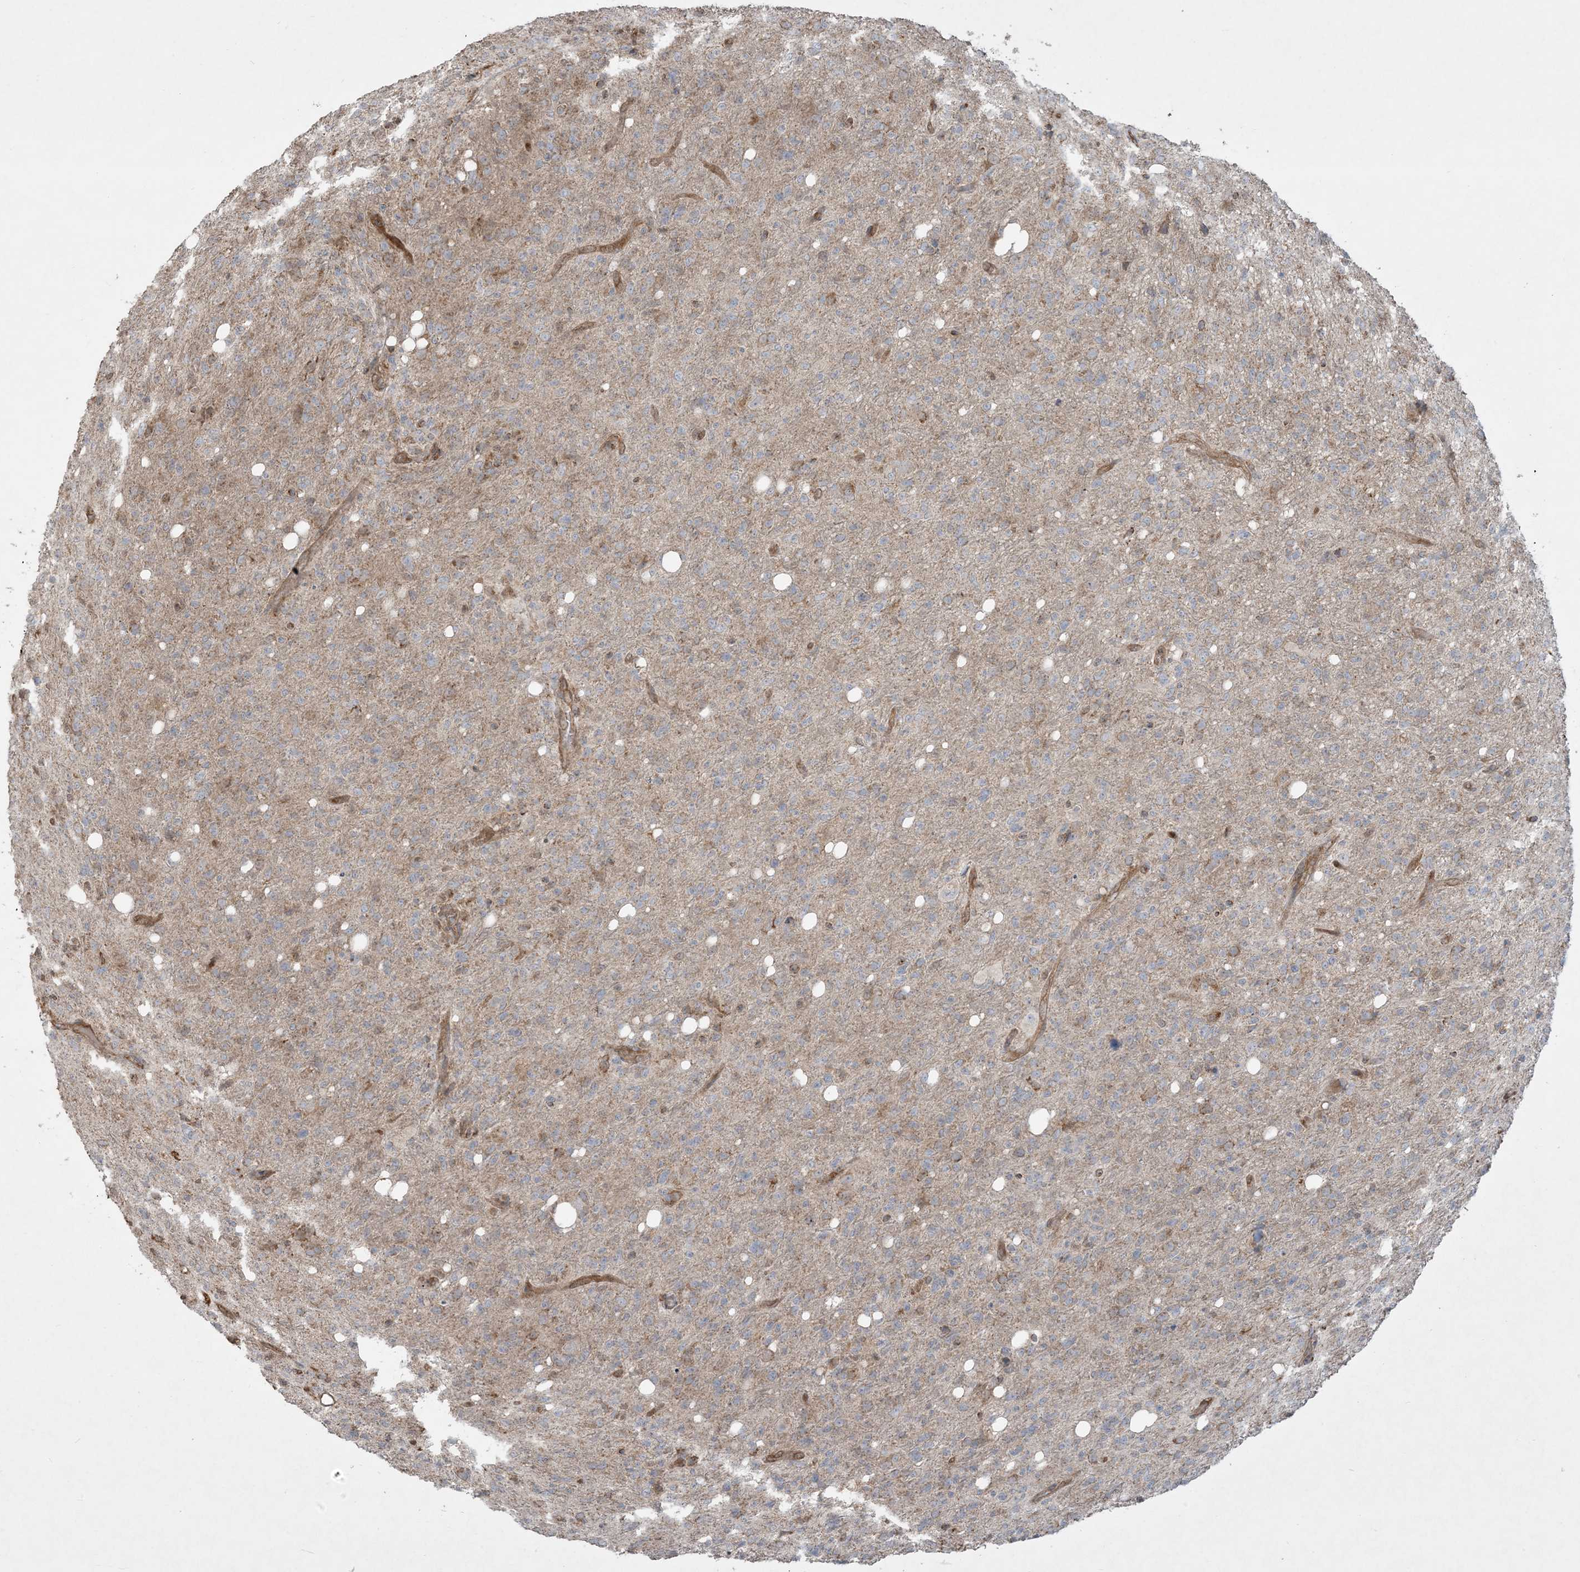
{"staining": {"intensity": "weak", "quantity": ">75%", "location": "cytoplasmic/membranous"}, "tissue": "glioma", "cell_type": "Tumor cells", "image_type": "cancer", "snomed": [{"axis": "morphology", "description": "Glioma, malignant, High grade"}, {"axis": "topography", "description": "Brain"}], "caption": "Weak cytoplasmic/membranous positivity for a protein is present in about >75% of tumor cells of malignant high-grade glioma using immunohistochemistry.", "gene": "PPM1F", "patient": {"sex": "female", "age": 57}}